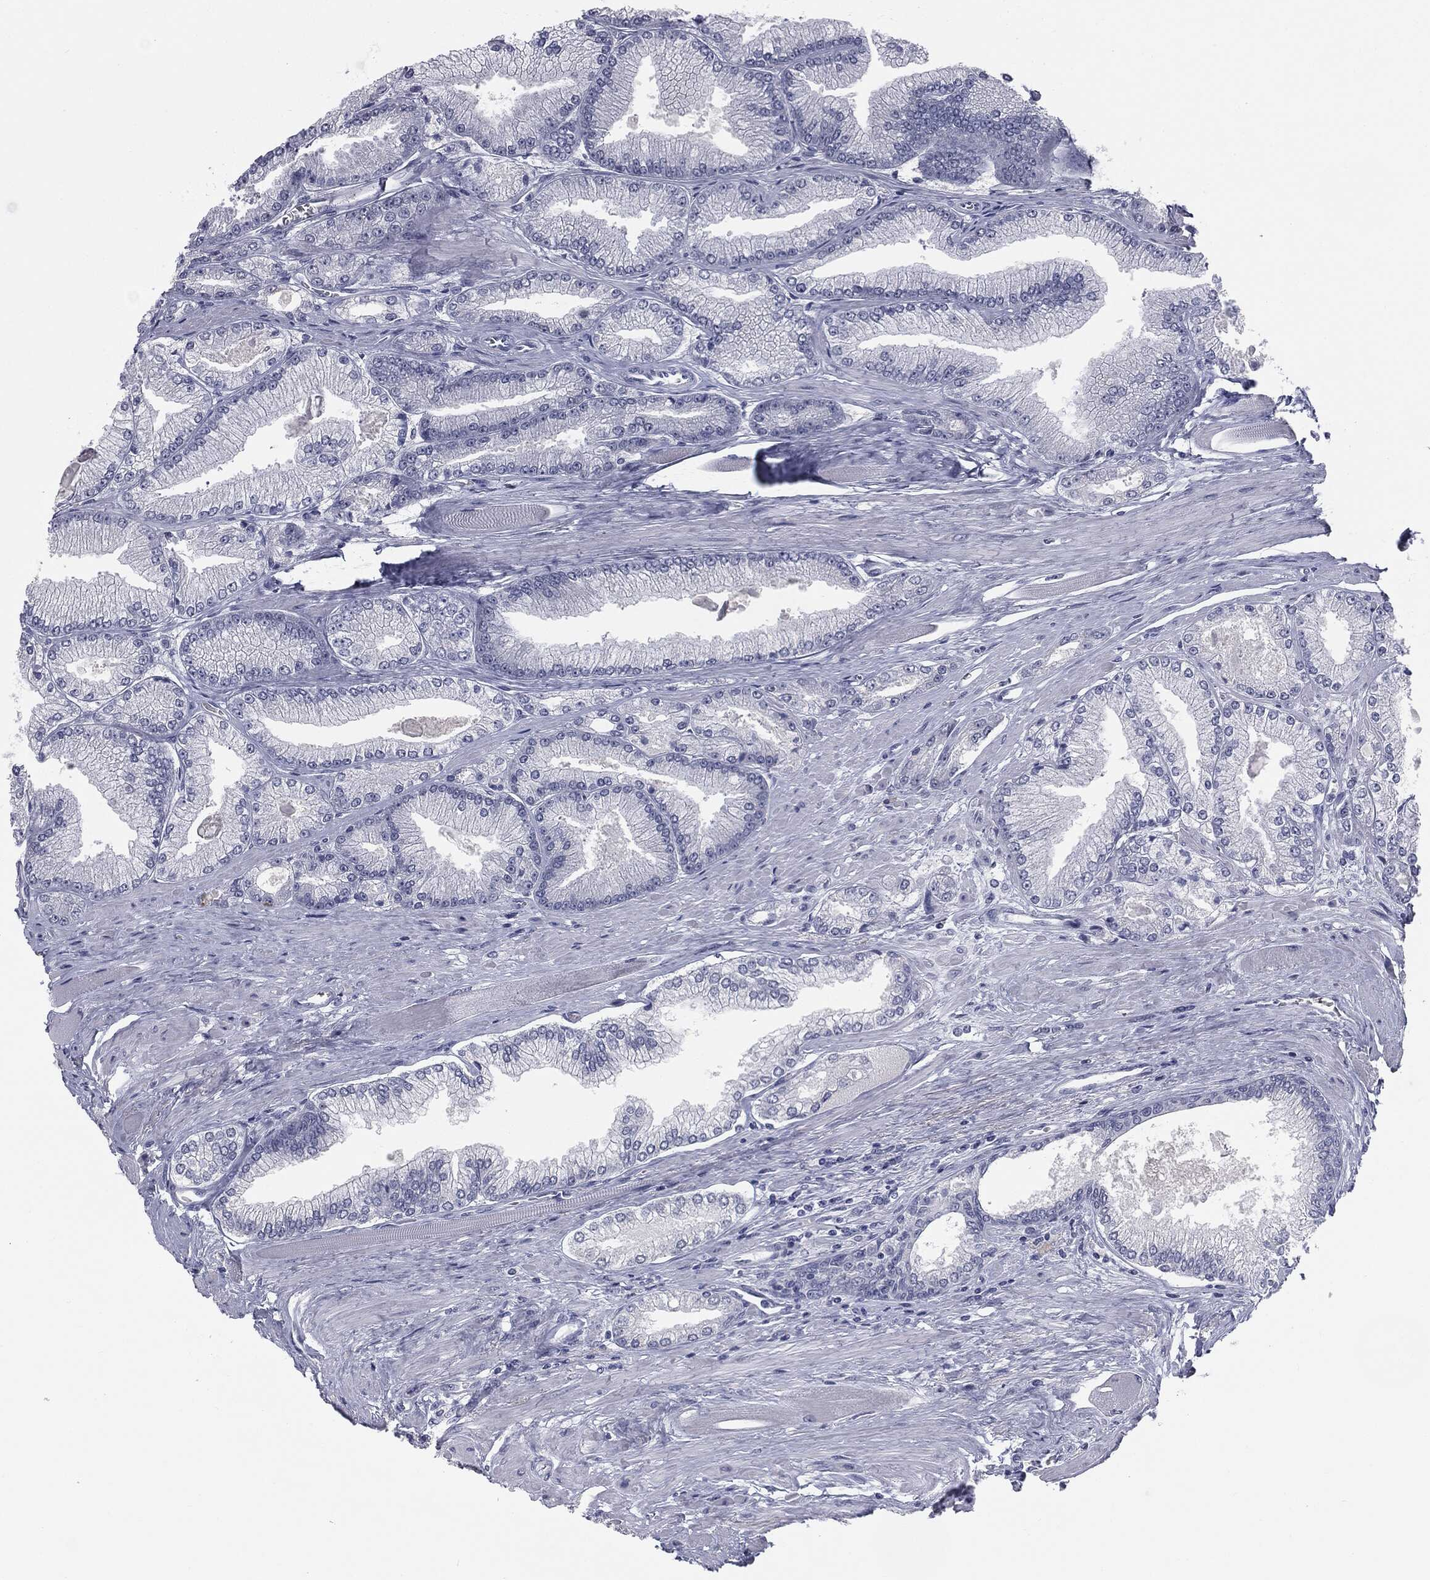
{"staining": {"intensity": "negative", "quantity": "none", "location": "none"}, "tissue": "prostate cancer", "cell_type": "Tumor cells", "image_type": "cancer", "snomed": [{"axis": "morphology", "description": "Adenocarcinoma, Low grade"}, {"axis": "topography", "description": "Prostate"}], "caption": "The image demonstrates no significant staining in tumor cells of low-grade adenocarcinoma (prostate). Nuclei are stained in blue.", "gene": "MUC5AC", "patient": {"sex": "male", "age": 67}}